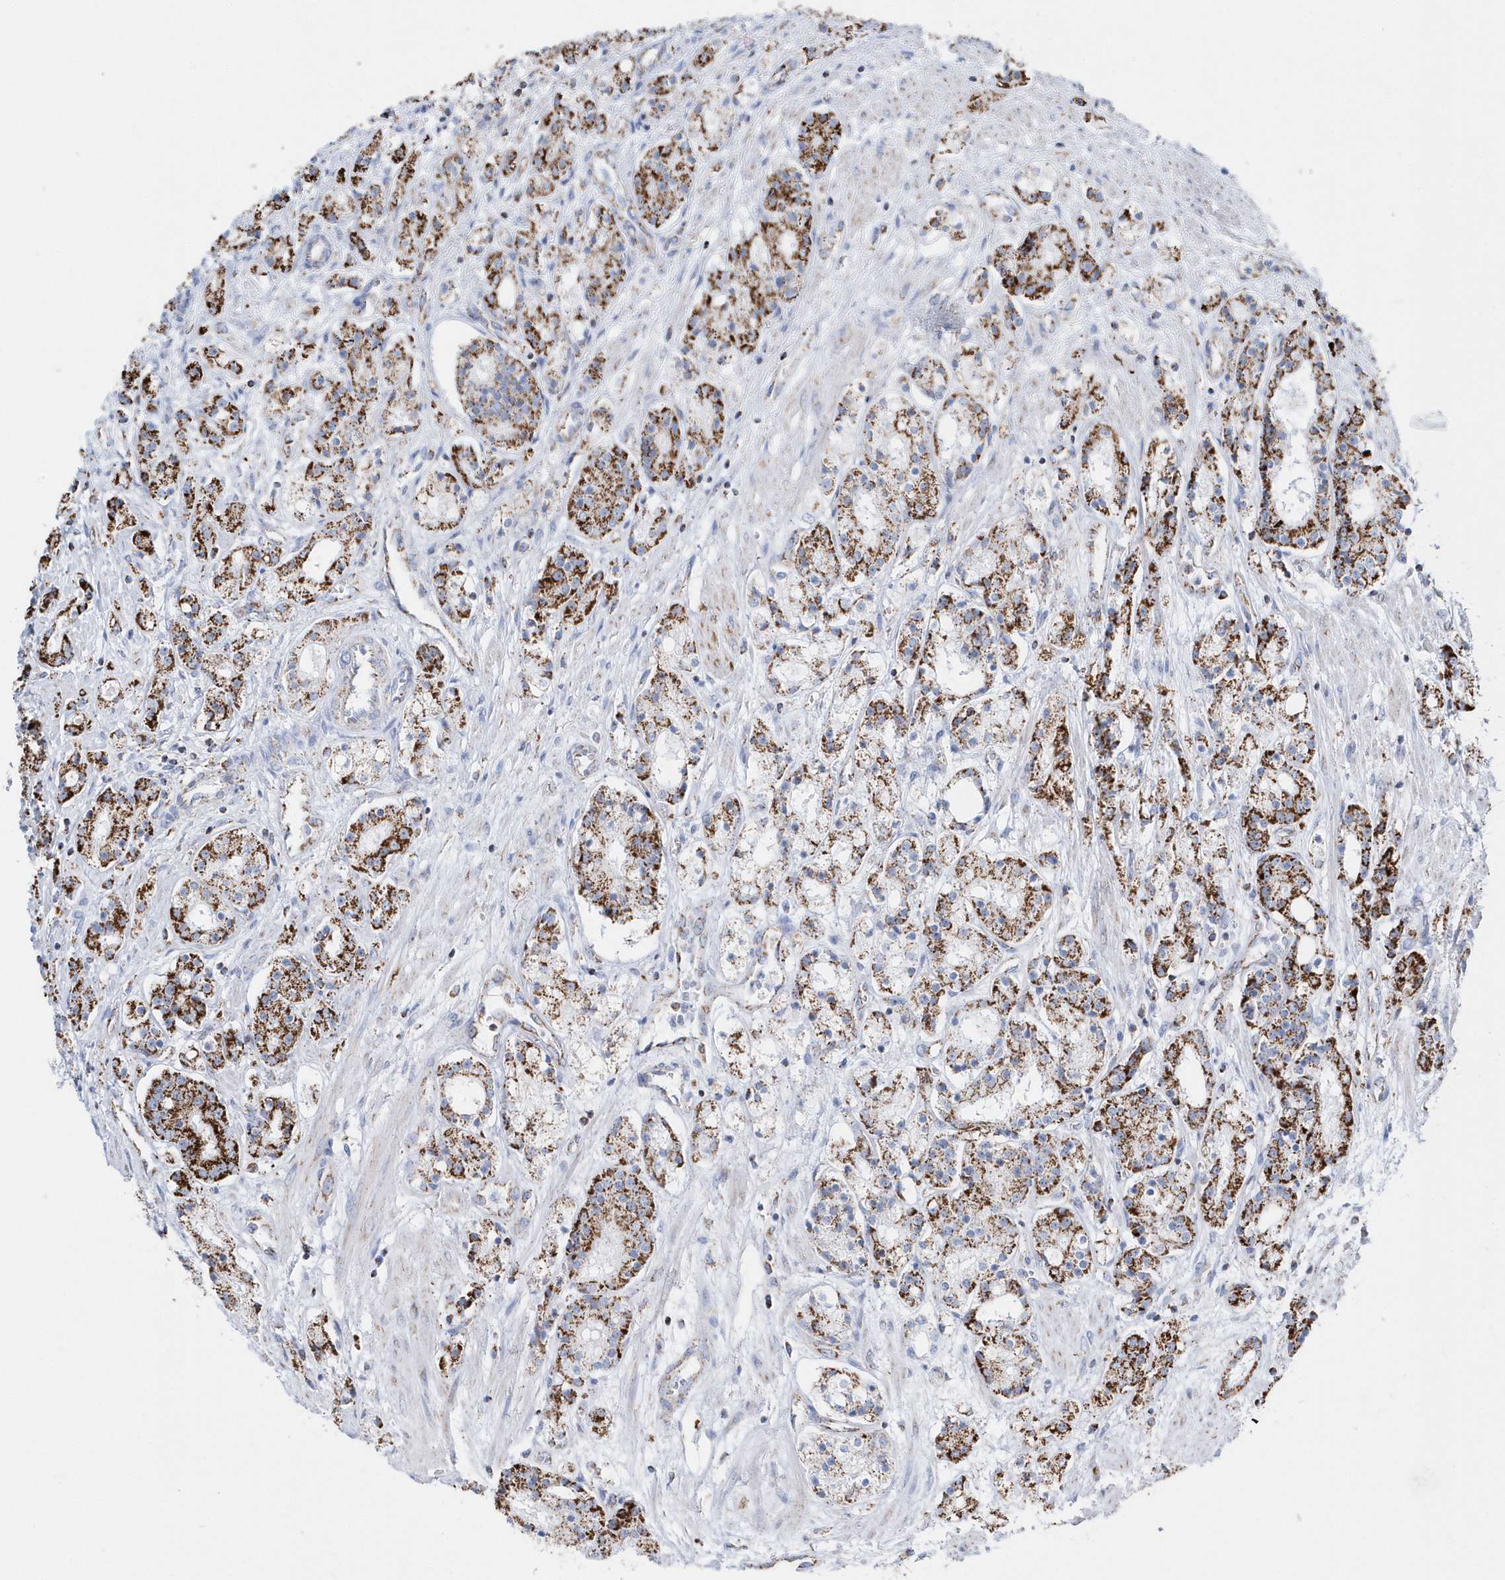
{"staining": {"intensity": "moderate", "quantity": ">75%", "location": "cytoplasmic/membranous"}, "tissue": "prostate cancer", "cell_type": "Tumor cells", "image_type": "cancer", "snomed": [{"axis": "morphology", "description": "Adenocarcinoma, High grade"}, {"axis": "topography", "description": "Prostate"}], "caption": "Immunohistochemistry micrograph of neoplastic tissue: human adenocarcinoma (high-grade) (prostate) stained using immunohistochemistry (IHC) displays medium levels of moderate protein expression localized specifically in the cytoplasmic/membranous of tumor cells, appearing as a cytoplasmic/membranous brown color.", "gene": "TMCO6", "patient": {"sex": "male", "age": 60}}